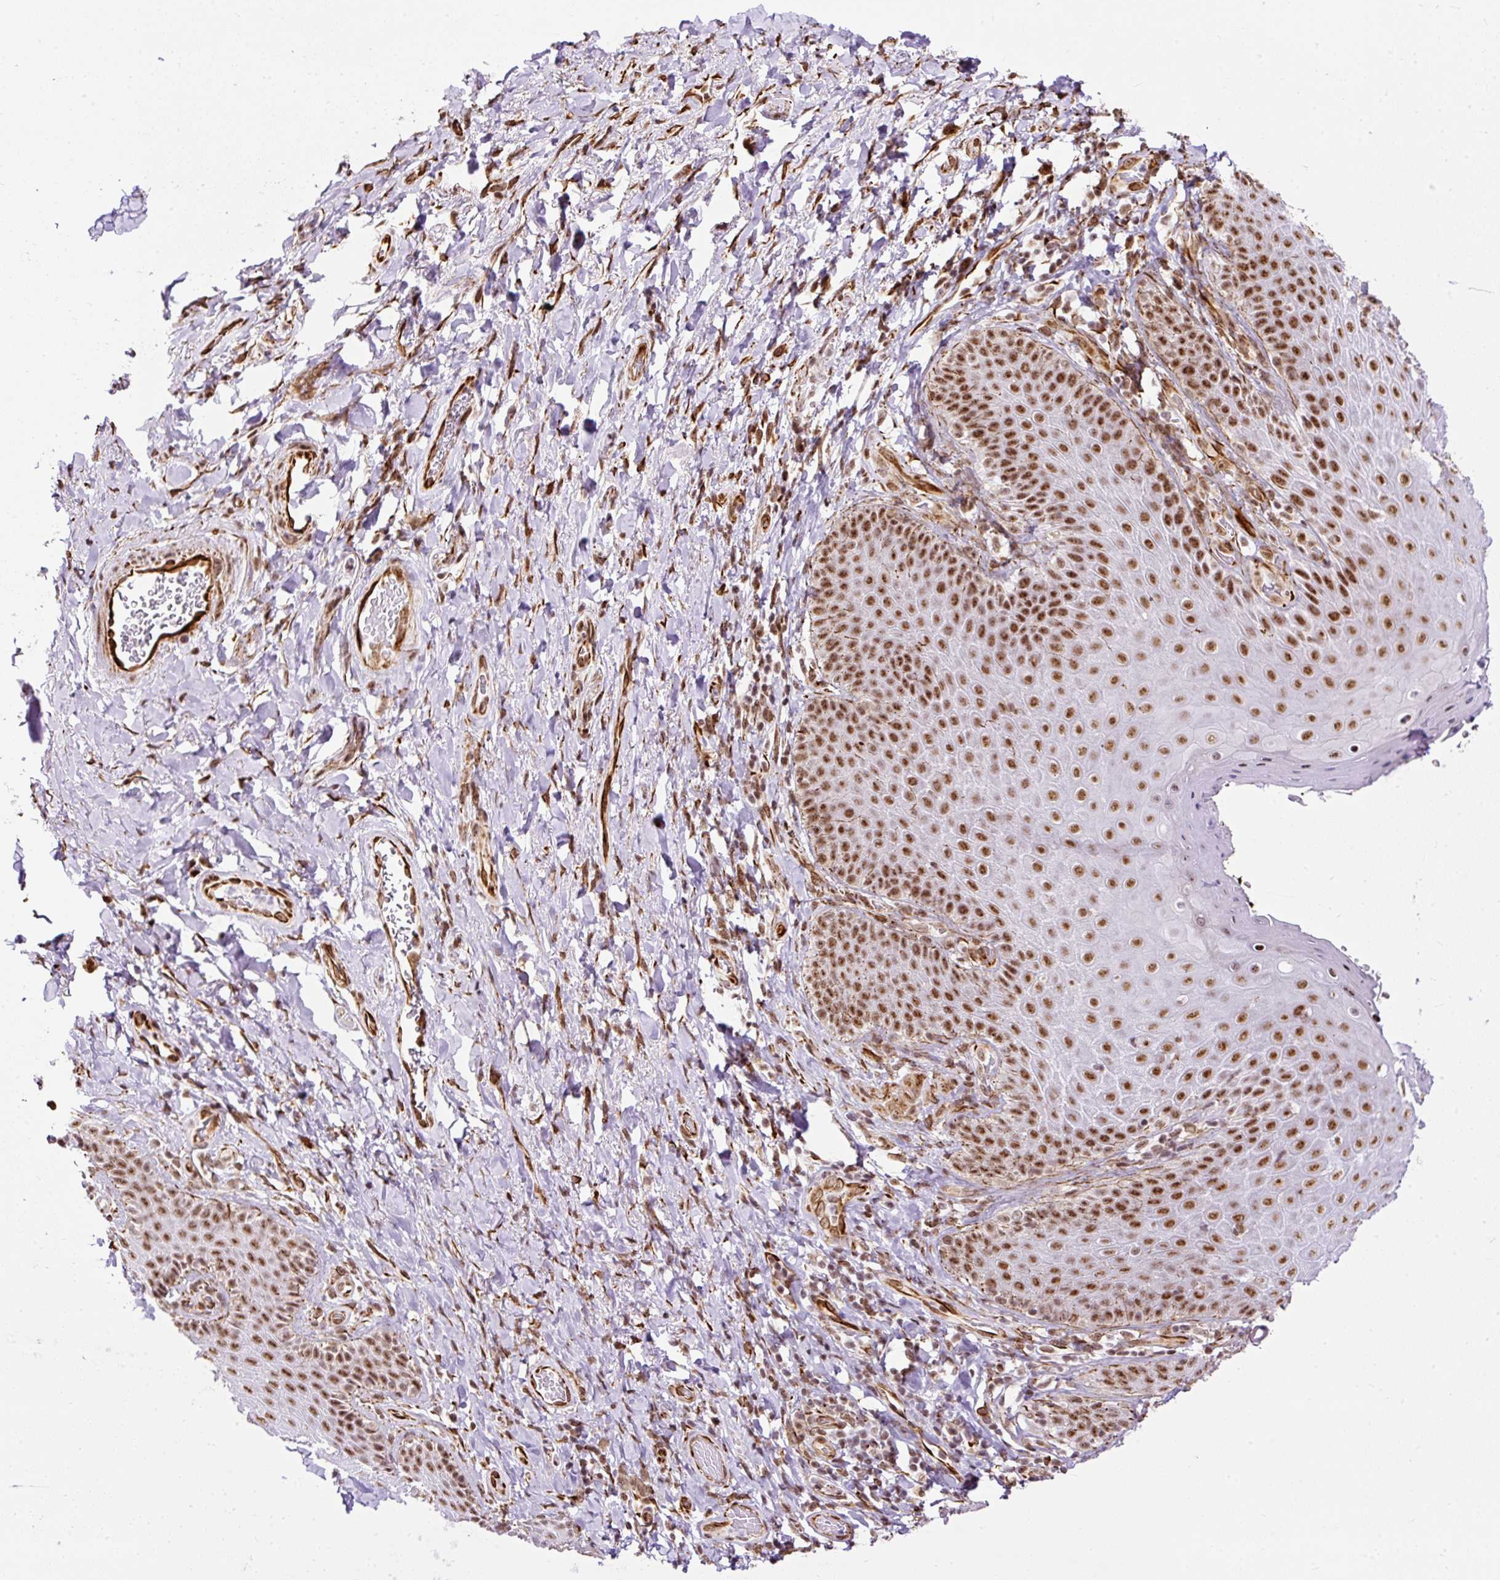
{"staining": {"intensity": "moderate", "quantity": ">75%", "location": "nuclear"}, "tissue": "skin", "cell_type": "Epidermal cells", "image_type": "normal", "snomed": [{"axis": "morphology", "description": "Normal tissue, NOS"}, {"axis": "topography", "description": "Anal"}, {"axis": "topography", "description": "Peripheral nerve tissue"}], "caption": "High-power microscopy captured an immunohistochemistry histopathology image of unremarkable skin, revealing moderate nuclear expression in about >75% of epidermal cells. (Stains: DAB in brown, nuclei in blue, Microscopy: brightfield microscopy at high magnification).", "gene": "FMC1", "patient": {"sex": "male", "age": 53}}